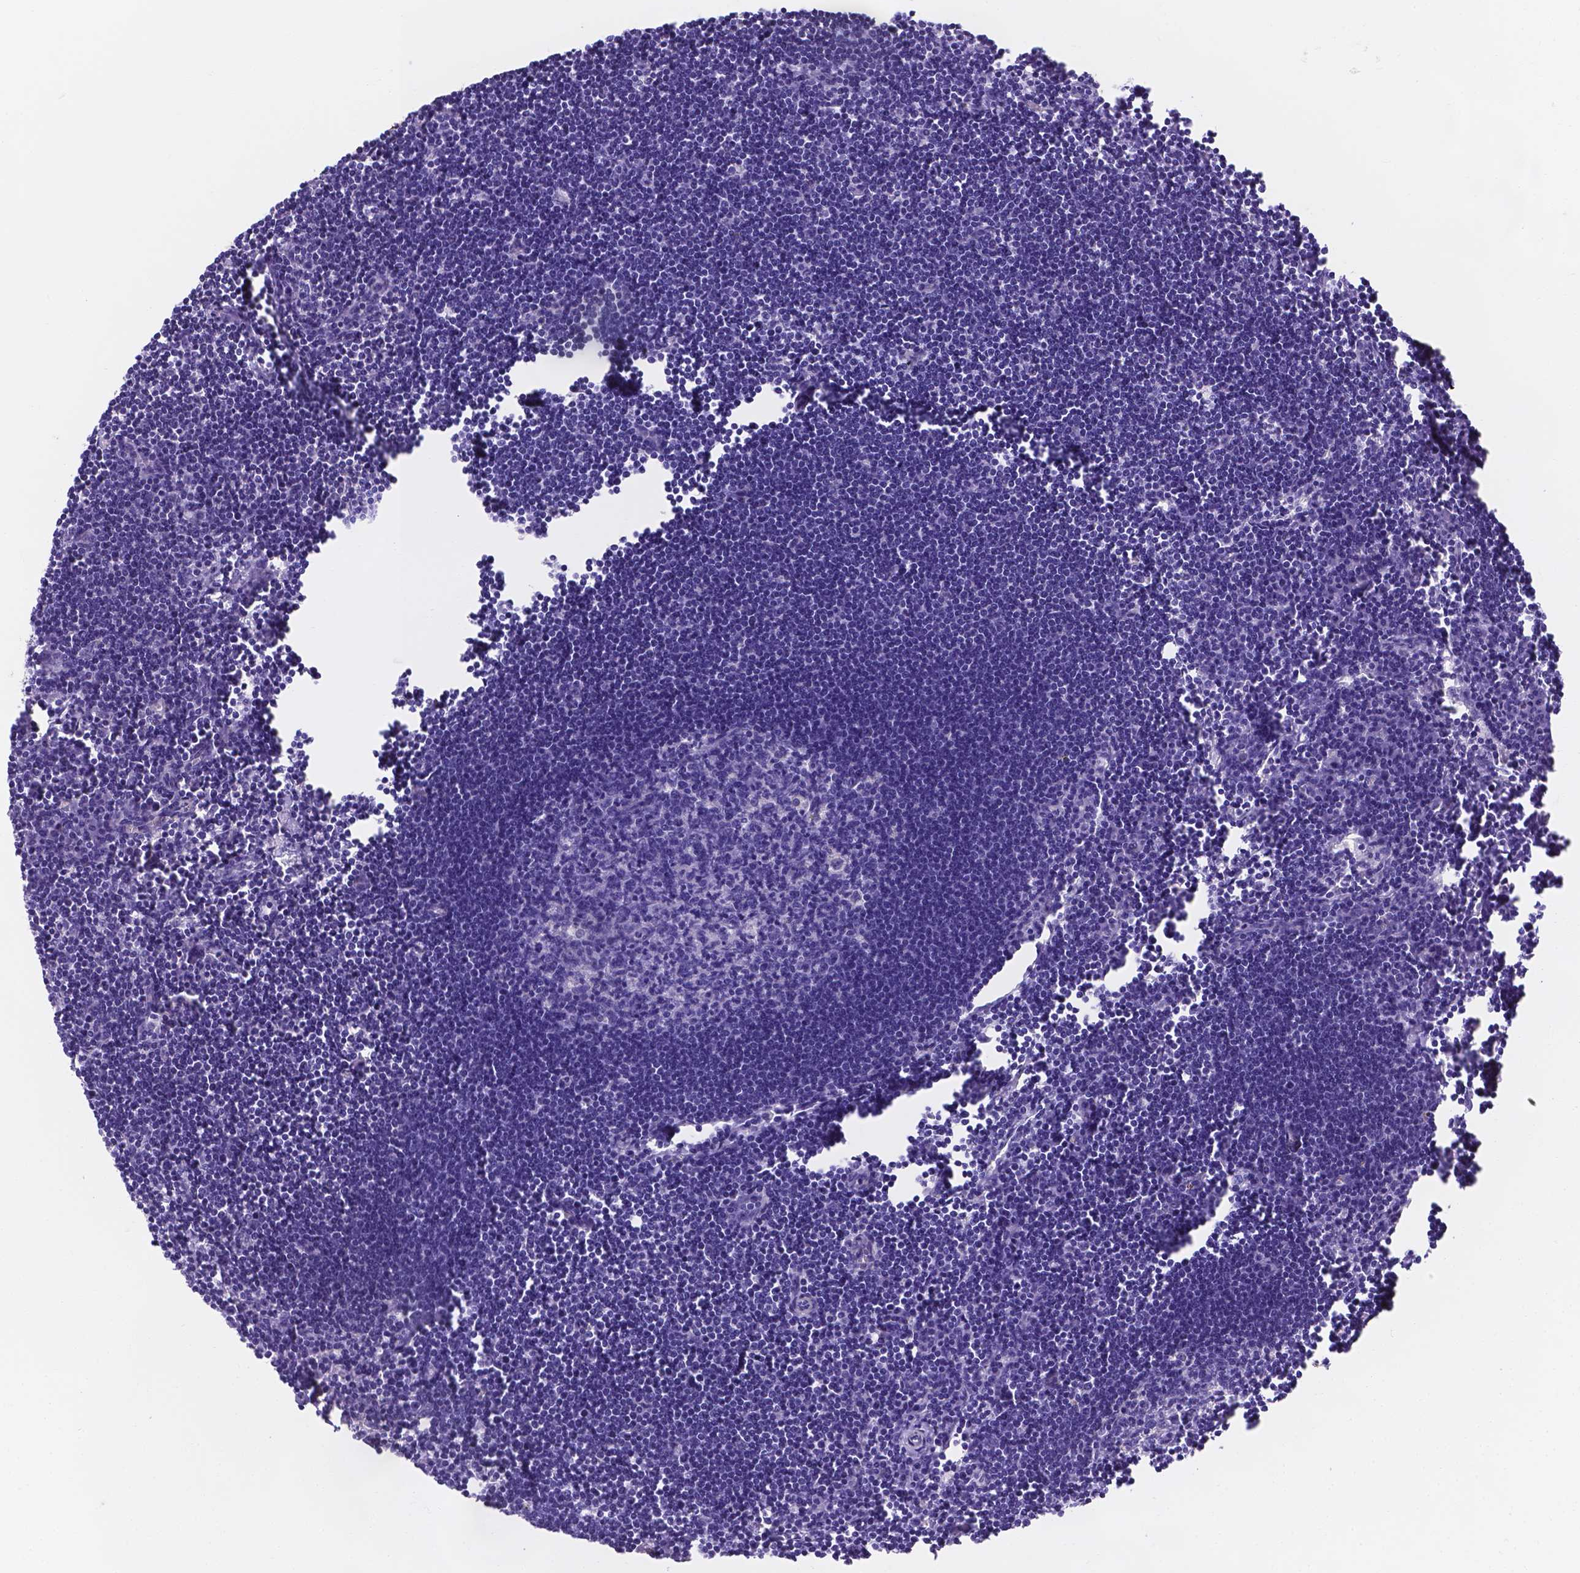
{"staining": {"intensity": "negative", "quantity": "none", "location": "none"}, "tissue": "lymph node", "cell_type": "Germinal center cells", "image_type": "normal", "snomed": [{"axis": "morphology", "description": "Normal tissue, NOS"}, {"axis": "topography", "description": "Lymph node"}], "caption": "An IHC histopathology image of normal lymph node is shown. There is no staining in germinal center cells of lymph node.", "gene": "SLC40A1", "patient": {"sex": "male", "age": 55}}